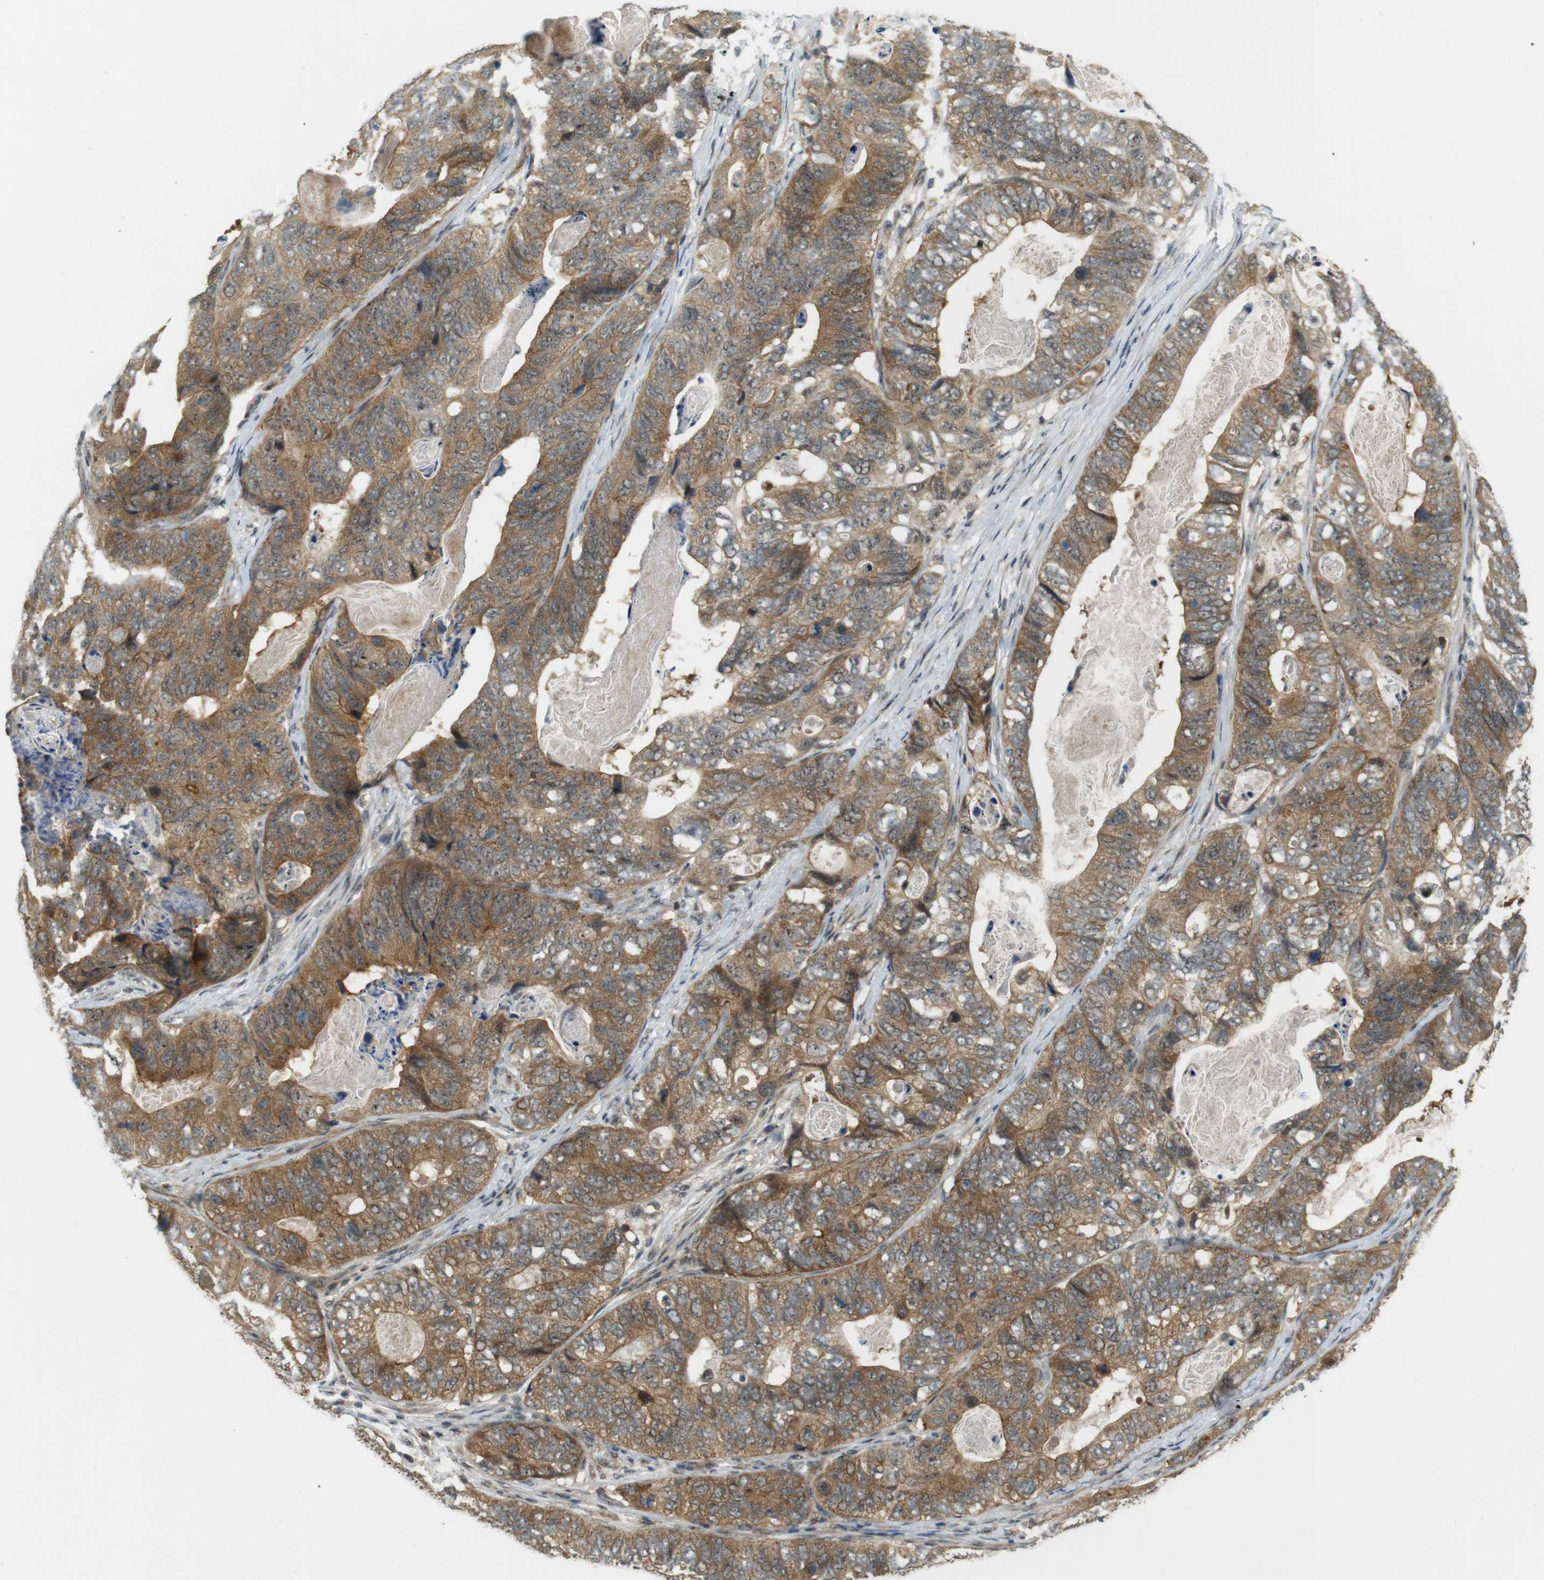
{"staining": {"intensity": "moderate", "quantity": ">75%", "location": "cytoplasmic/membranous,nuclear"}, "tissue": "stomach cancer", "cell_type": "Tumor cells", "image_type": "cancer", "snomed": [{"axis": "morphology", "description": "Adenocarcinoma, NOS"}, {"axis": "topography", "description": "Stomach"}], "caption": "Moderate cytoplasmic/membranous and nuclear expression is identified in about >75% of tumor cells in stomach cancer. The staining was performed using DAB (3,3'-diaminobenzidine) to visualize the protein expression in brown, while the nuclei were stained in blue with hematoxylin (Magnification: 20x).", "gene": "TMX3", "patient": {"sex": "female", "age": 89}}